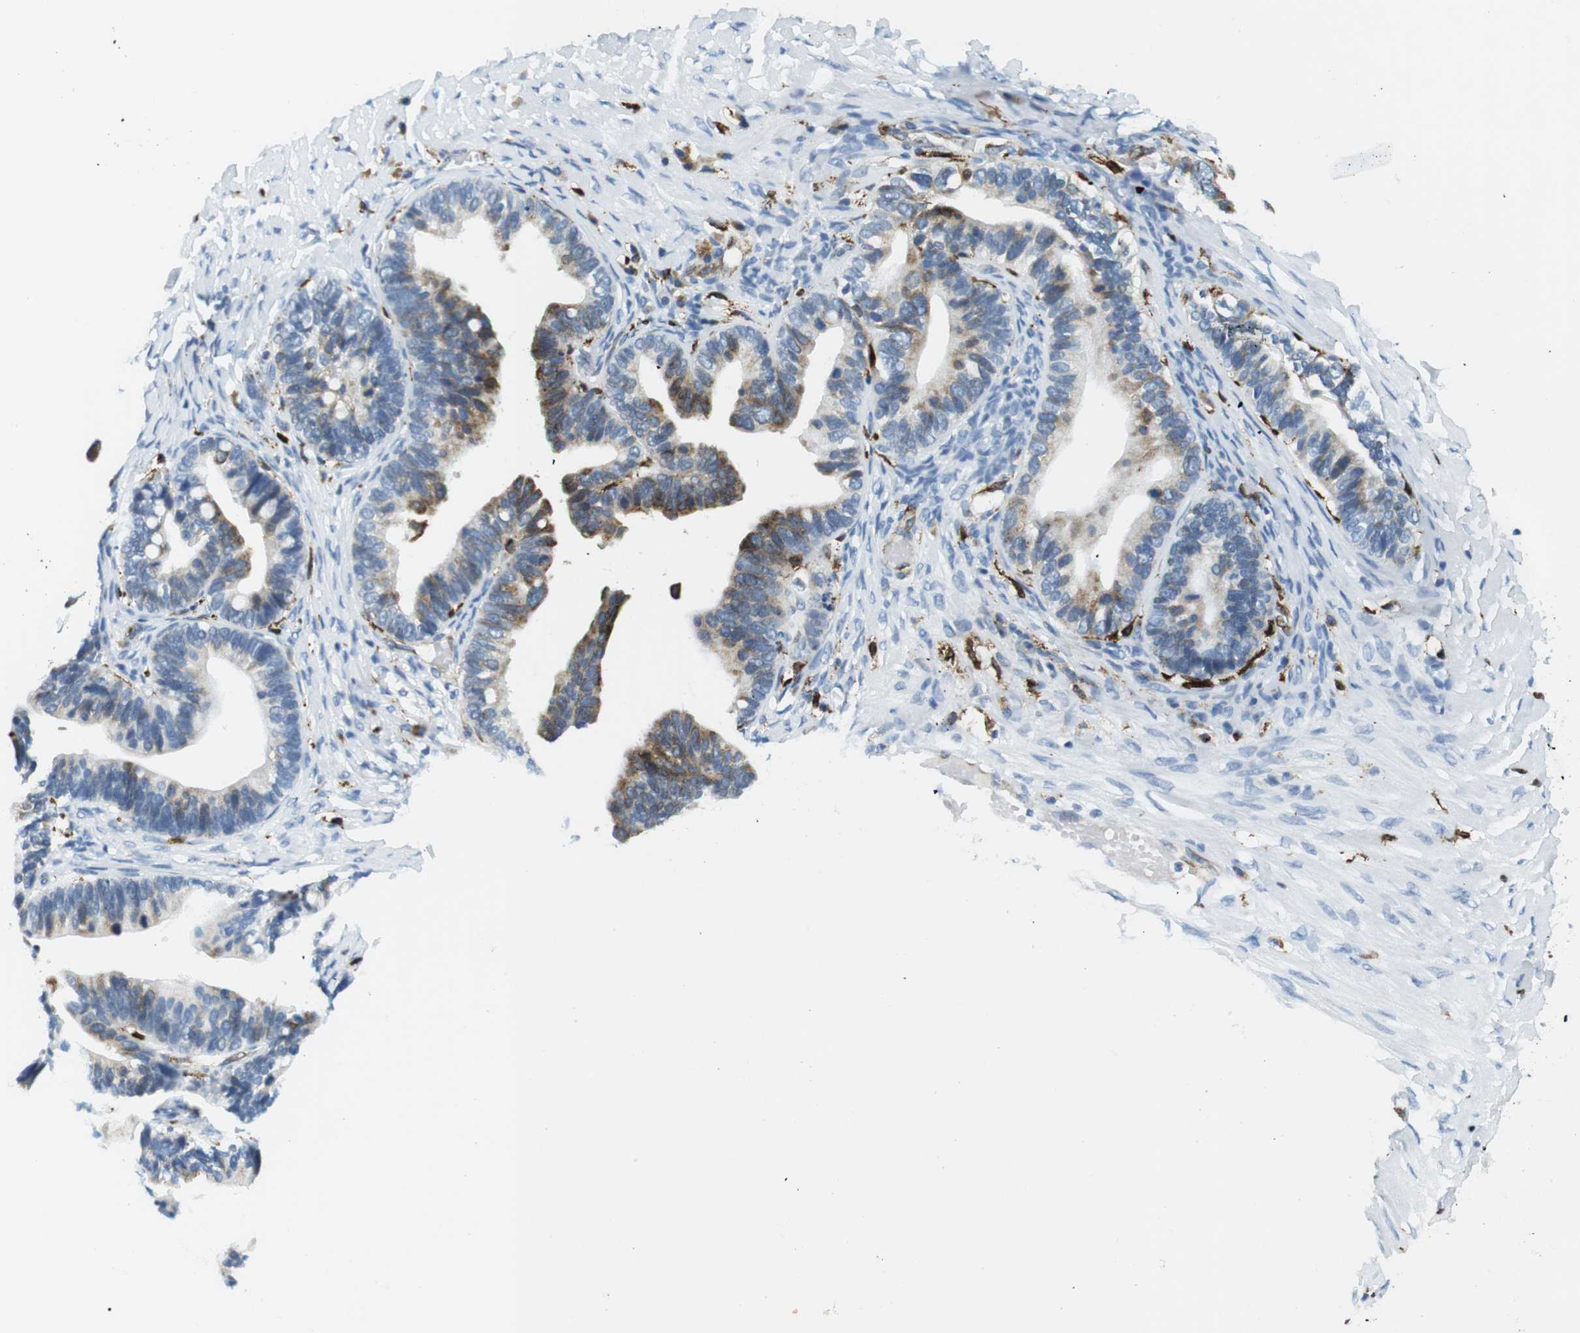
{"staining": {"intensity": "moderate", "quantity": "<25%", "location": "cytoplasmic/membranous"}, "tissue": "ovarian cancer", "cell_type": "Tumor cells", "image_type": "cancer", "snomed": [{"axis": "morphology", "description": "Cystadenocarcinoma, serous, NOS"}, {"axis": "topography", "description": "Ovary"}], "caption": "Immunohistochemistry staining of ovarian cancer (serous cystadenocarcinoma), which demonstrates low levels of moderate cytoplasmic/membranous staining in approximately <25% of tumor cells indicating moderate cytoplasmic/membranous protein positivity. The staining was performed using DAB (brown) for protein detection and nuclei were counterstained in hematoxylin (blue).", "gene": "CIITA", "patient": {"sex": "female", "age": 56}}